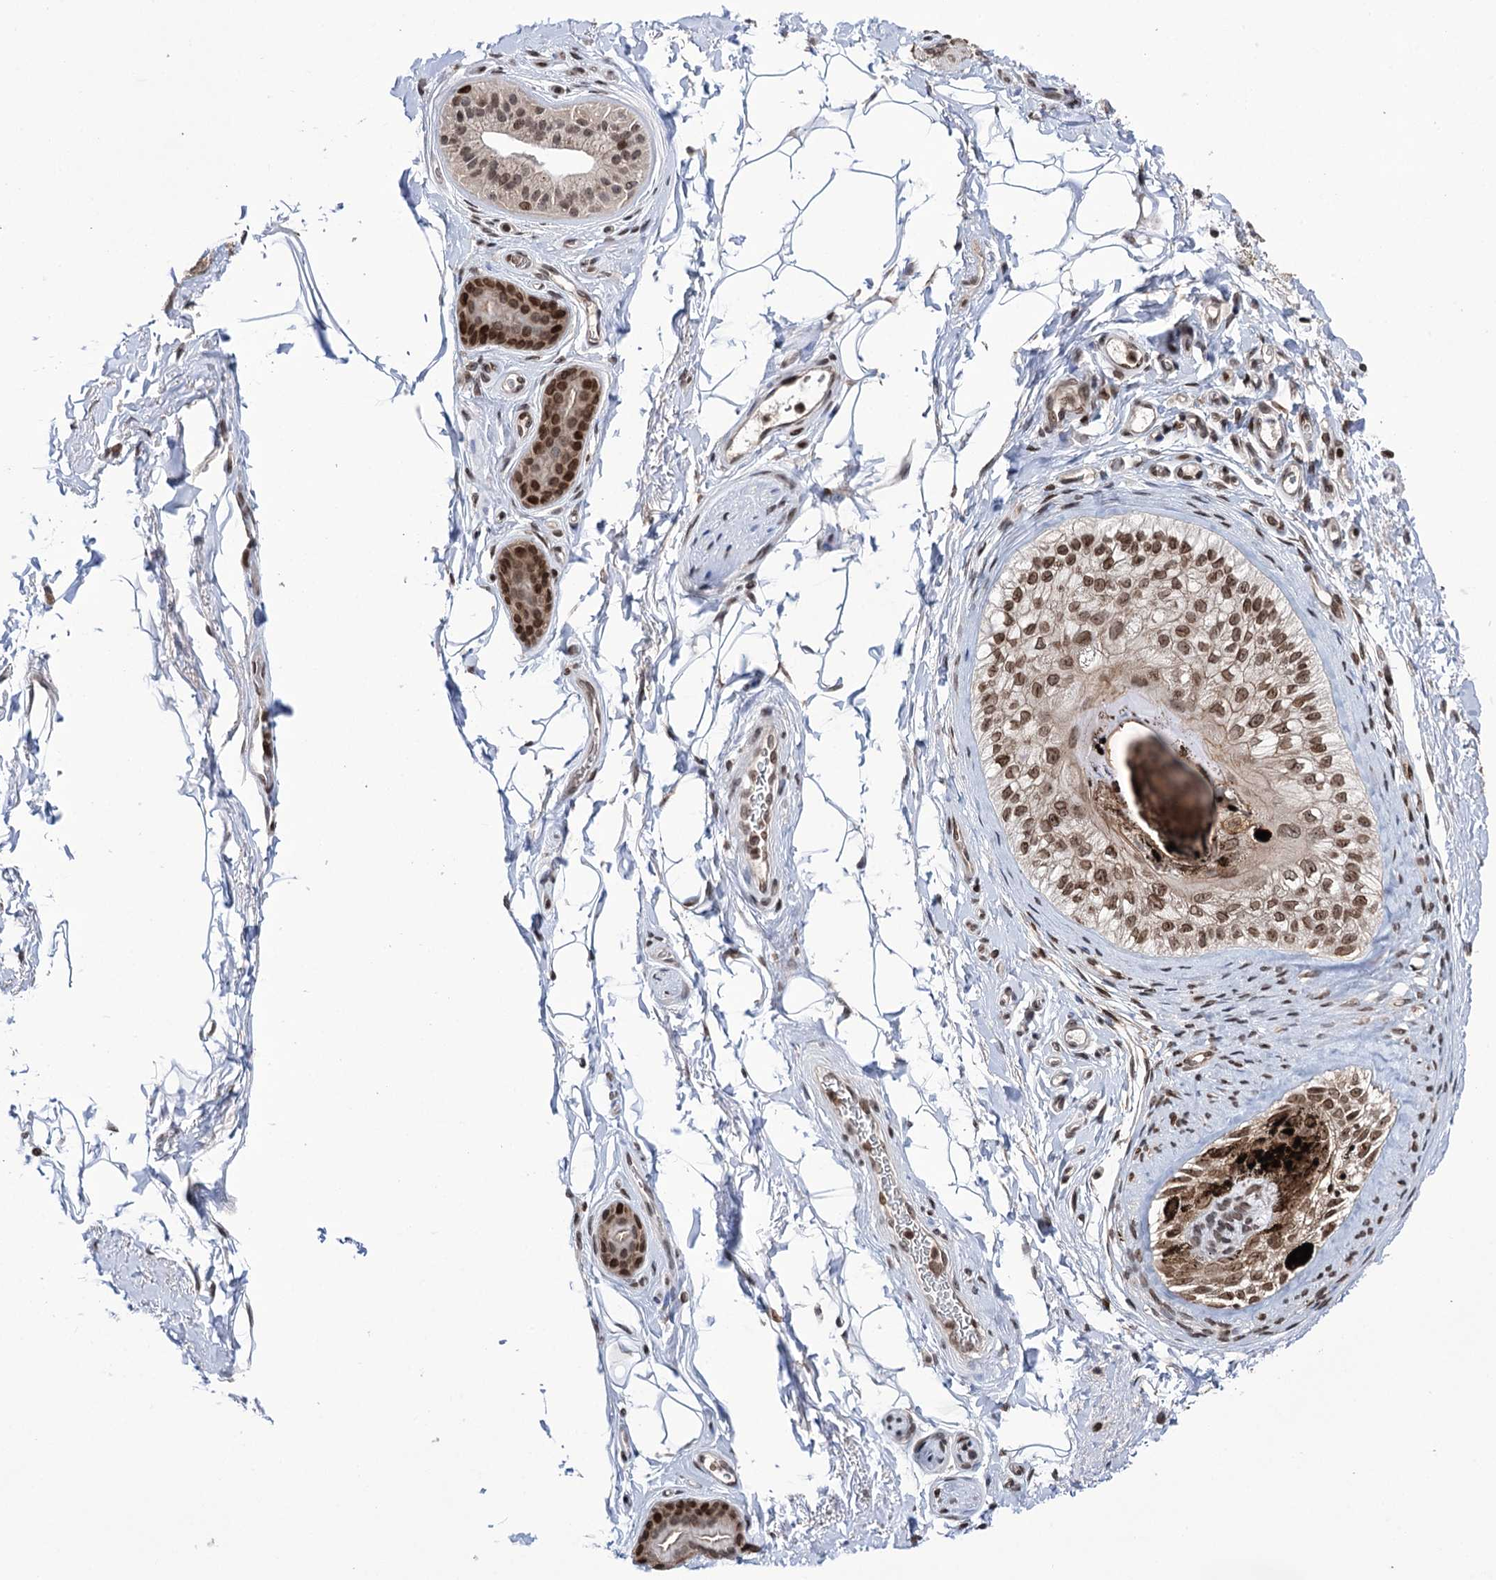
{"staining": {"intensity": "moderate", "quantity": ">75%", "location": "cytoplasmic/membranous,nuclear"}, "tissue": "skin", "cell_type": "Epidermal cells", "image_type": "normal", "snomed": [{"axis": "morphology", "description": "Normal tissue, NOS"}, {"axis": "topography", "description": "Anal"}], "caption": "A high-resolution micrograph shows immunohistochemistry (IHC) staining of unremarkable skin, which reveals moderate cytoplasmic/membranous,nuclear expression in approximately >75% of epidermal cells. The staining was performed using DAB (3,3'-diaminobenzidine) to visualize the protein expression in brown, while the nuclei were stained in blue with hematoxylin (Magnification: 20x).", "gene": "CCDC77", "patient": {"sex": "male", "age": 44}}